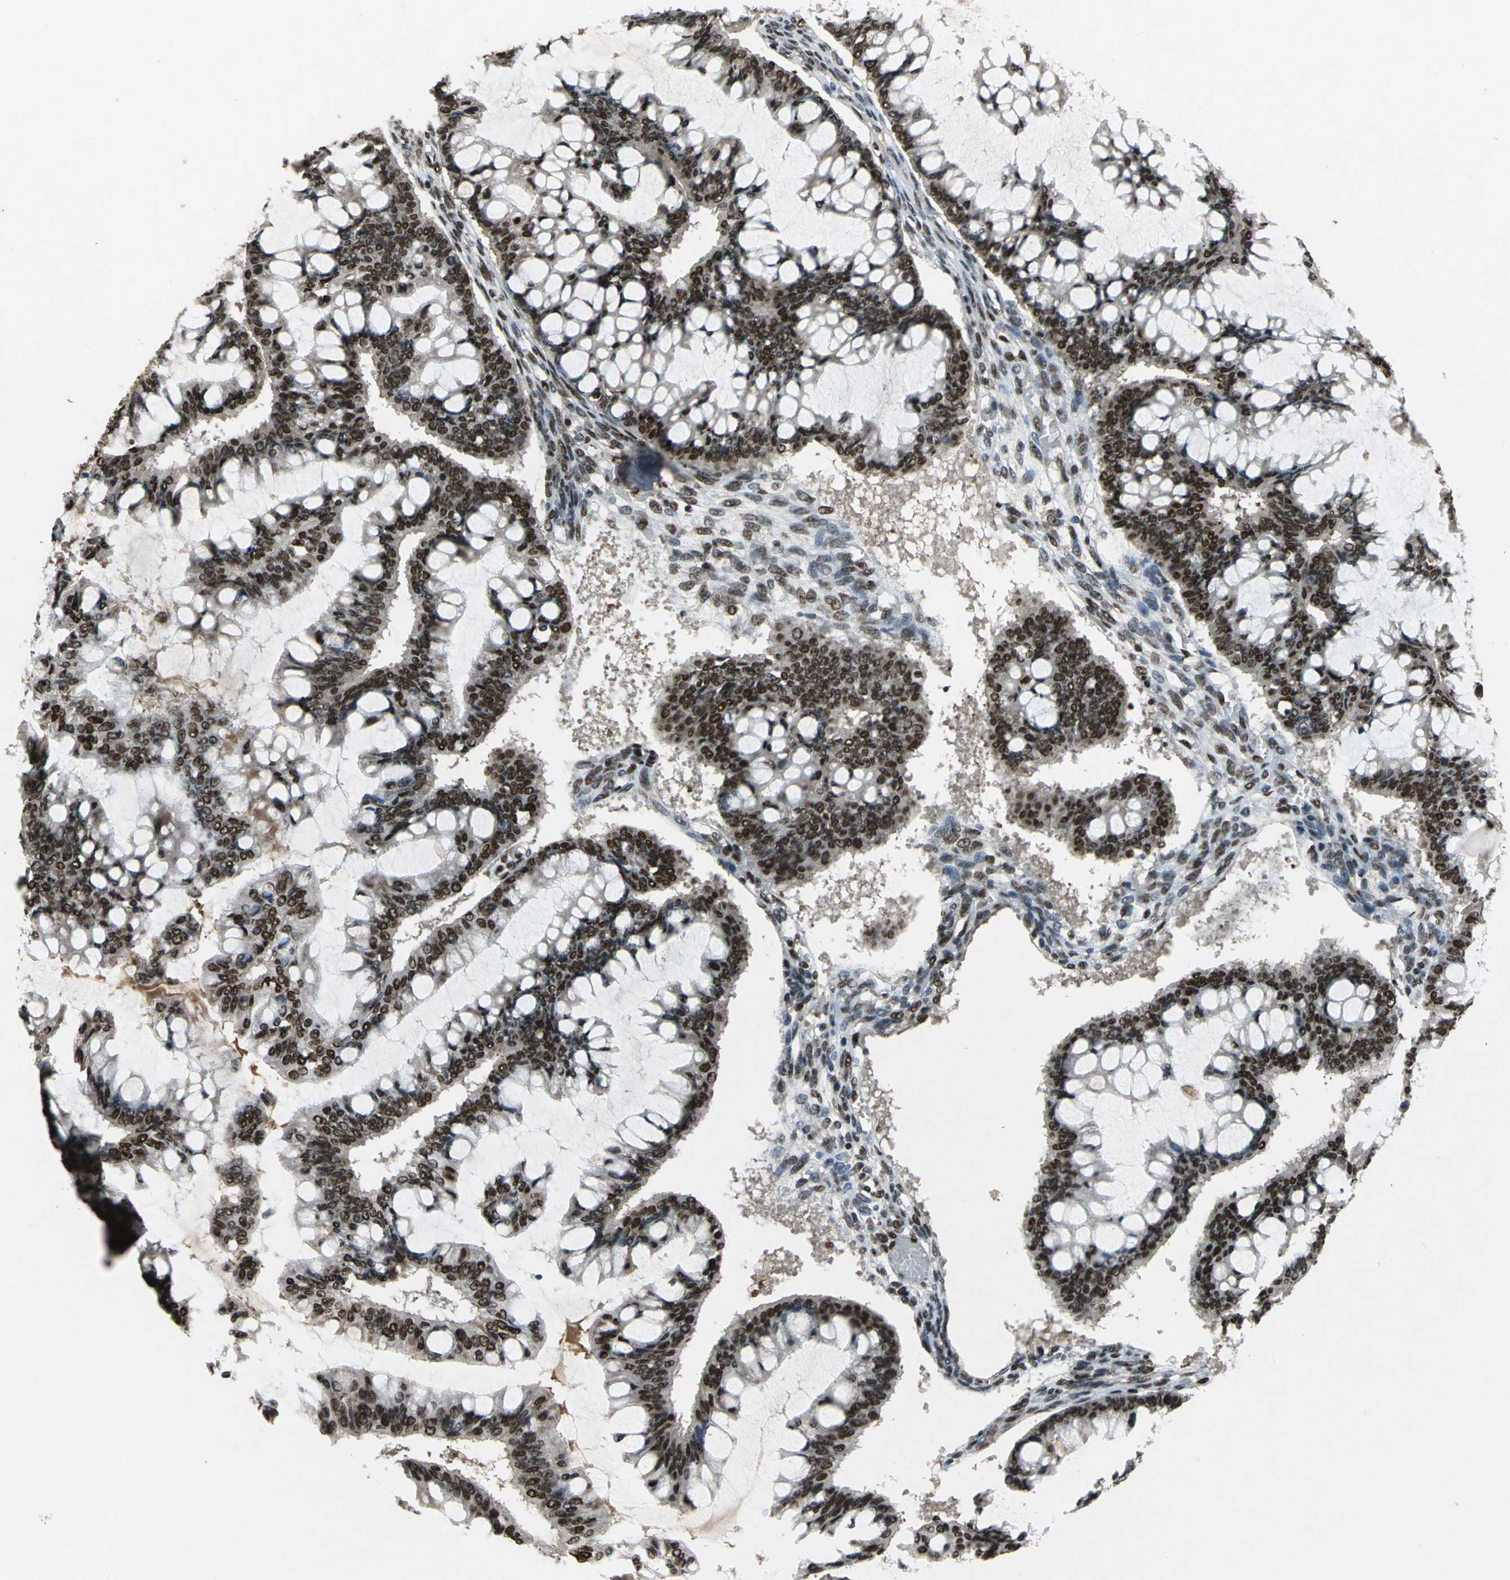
{"staining": {"intensity": "strong", "quantity": ">75%", "location": "nuclear"}, "tissue": "ovarian cancer", "cell_type": "Tumor cells", "image_type": "cancer", "snomed": [{"axis": "morphology", "description": "Cystadenocarcinoma, mucinous, NOS"}, {"axis": "topography", "description": "Ovary"}], "caption": "DAB immunohistochemical staining of human ovarian mucinous cystadenocarcinoma reveals strong nuclear protein expression in about >75% of tumor cells.", "gene": "MTA2", "patient": {"sex": "female", "age": 73}}